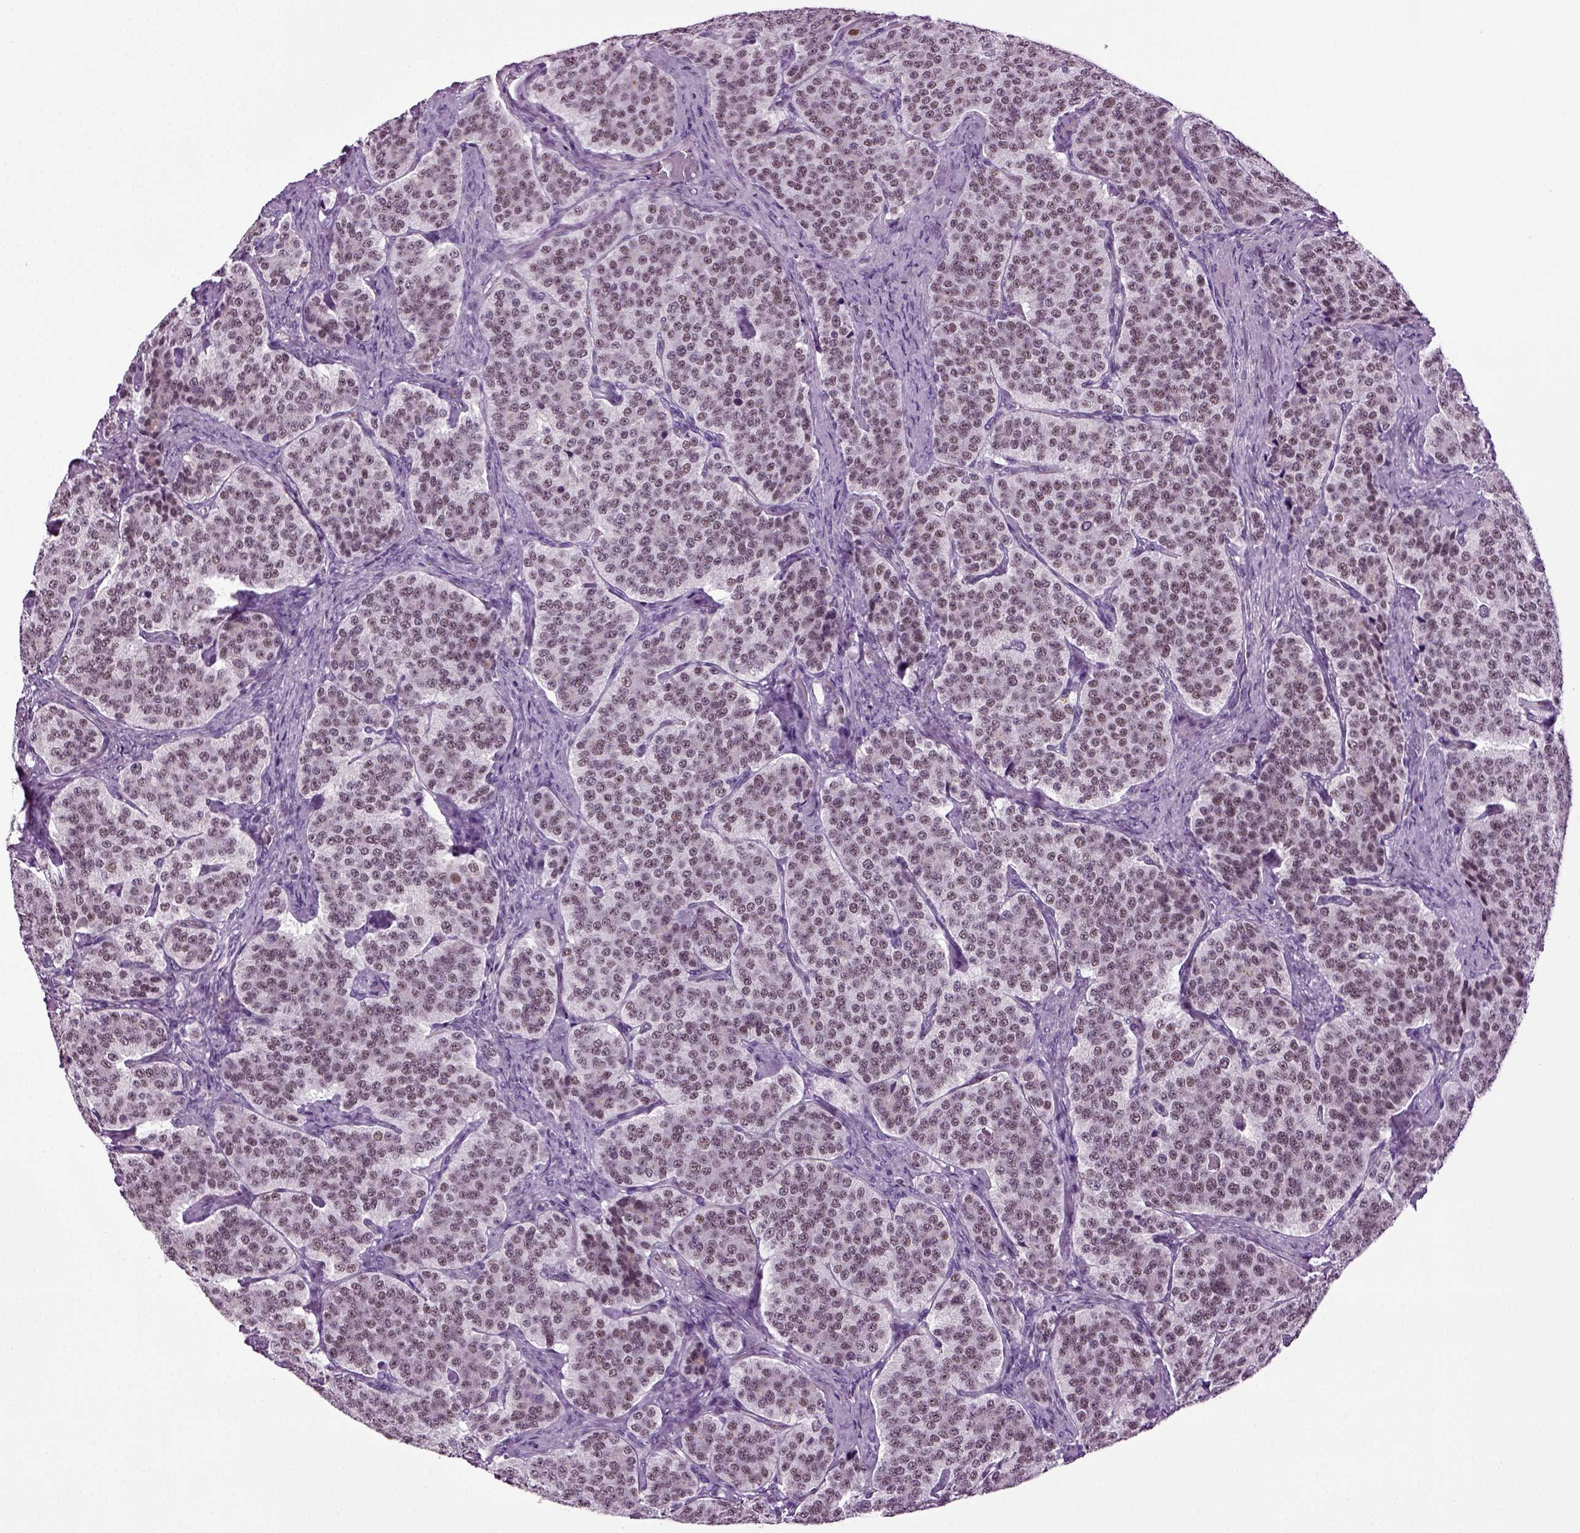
{"staining": {"intensity": "weak", "quantity": ">75%", "location": "nuclear"}, "tissue": "carcinoid", "cell_type": "Tumor cells", "image_type": "cancer", "snomed": [{"axis": "morphology", "description": "Carcinoid, malignant, NOS"}, {"axis": "topography", "description": "Small intestine"}], "caption": "A micrograph of human malignant carcinoid stained for a protein exhibits weak nuclear brown staining in tumor cells. (Stains: DAB (3,3'-diaminobenzidine) in brown, nuclei in blue, Microscopy: brightfield microscopy at high magnification).", "gene": "RFX3", "patient": {"sex": "female", "age": 58}}